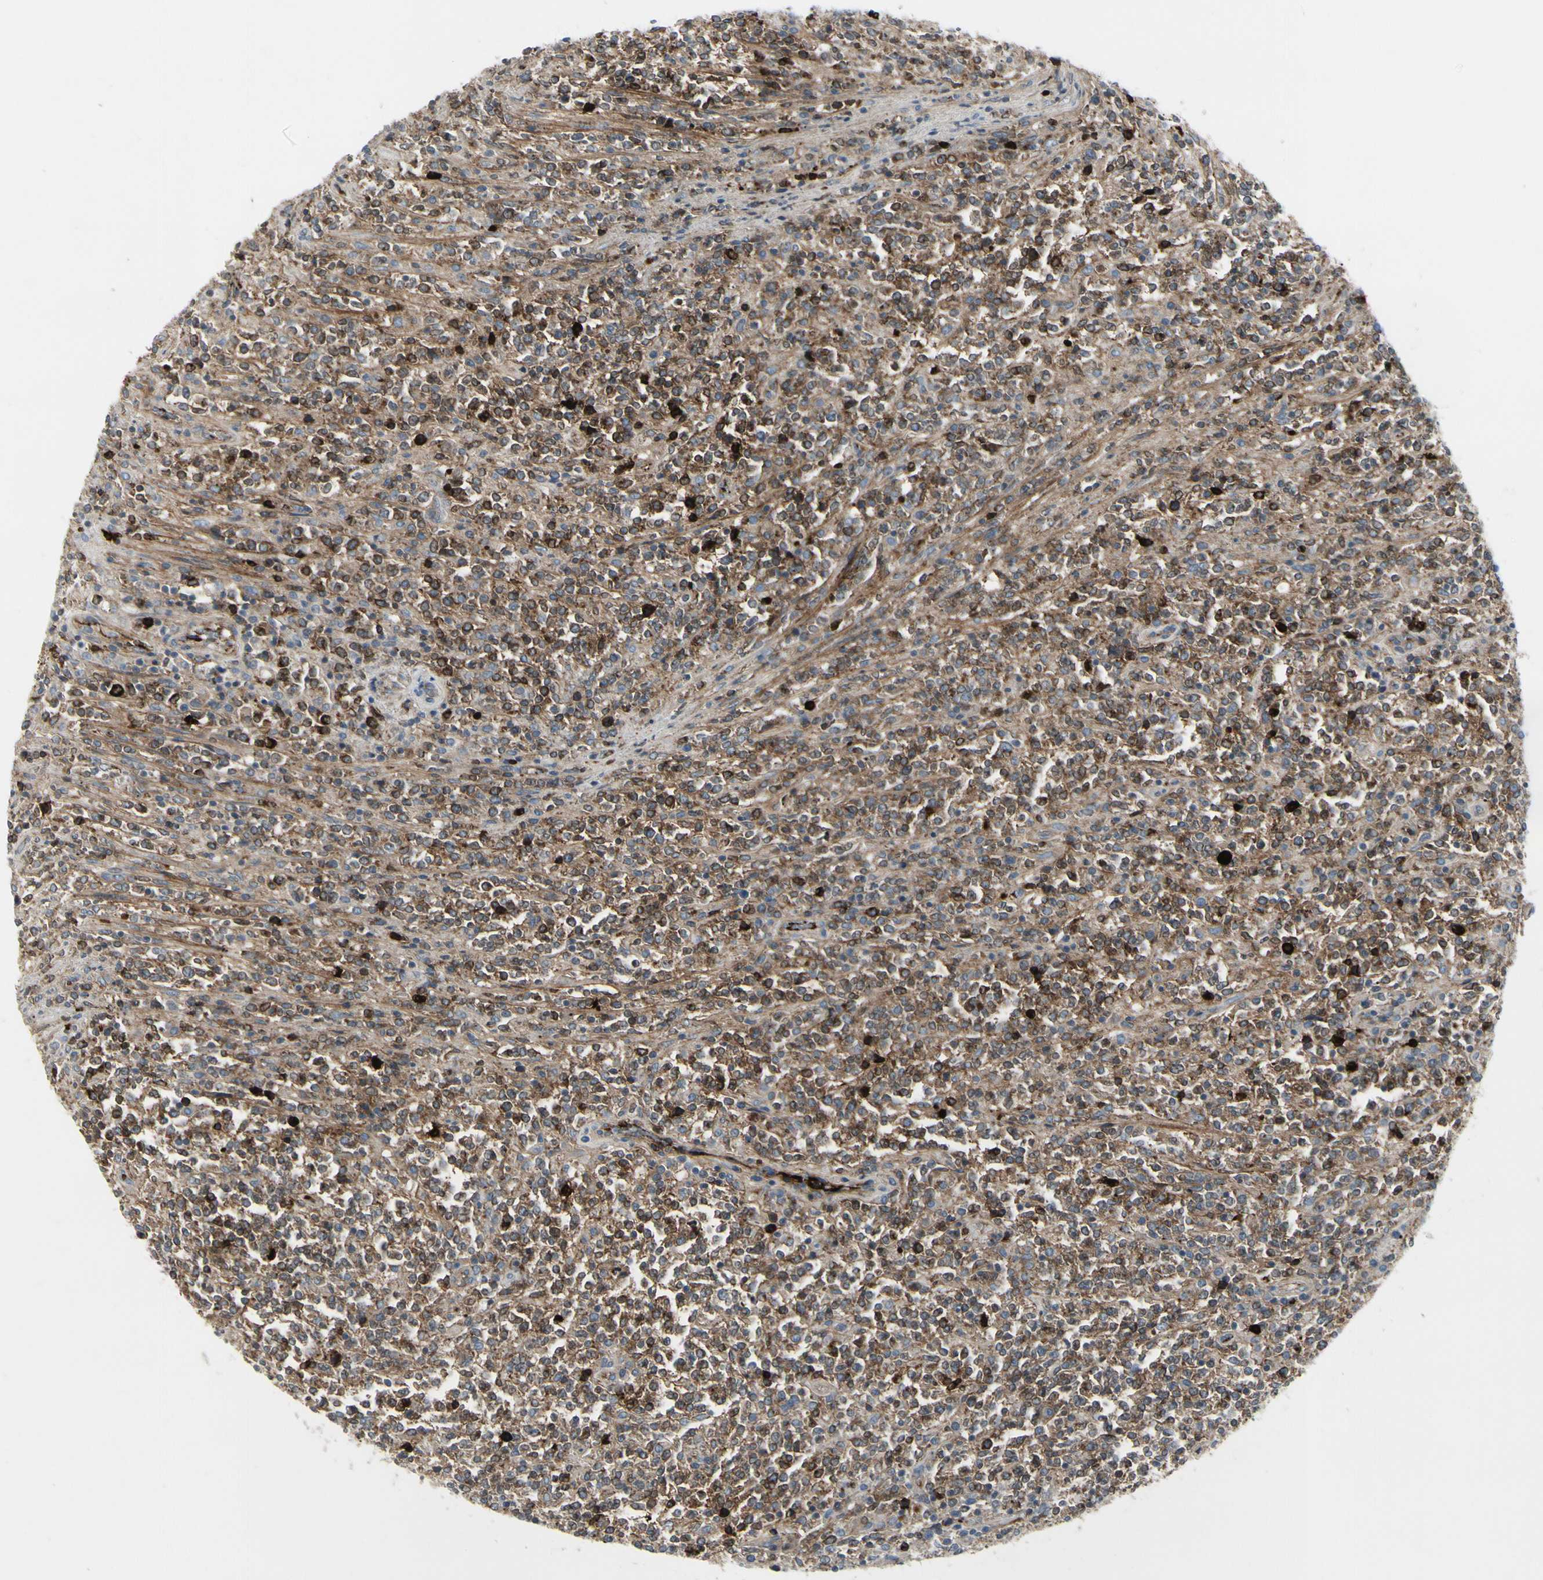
{"staining": {"intensity": "moderate", "quantity": "25%-75%", "location": "cytoplasmic/membranous"}, "tissue": "lymphoma", "cell_type": "Tumor cells", "image_type": "cancer", "snomed": [{"axis": "morphology", "description": "Malignant lymphoma, non-Hodgkin's type, High grade"}, {"axis": "topography", "description": "Soft tissue"}], "caption": "Lymphoma tissue exhibits moderate cytoplasmic/membranous expression in about 25%-75% of tumor cells, visualized by immunohistochemistry.", "gene": "IGHM", "patient": {"sex": "male", "age": 18}}